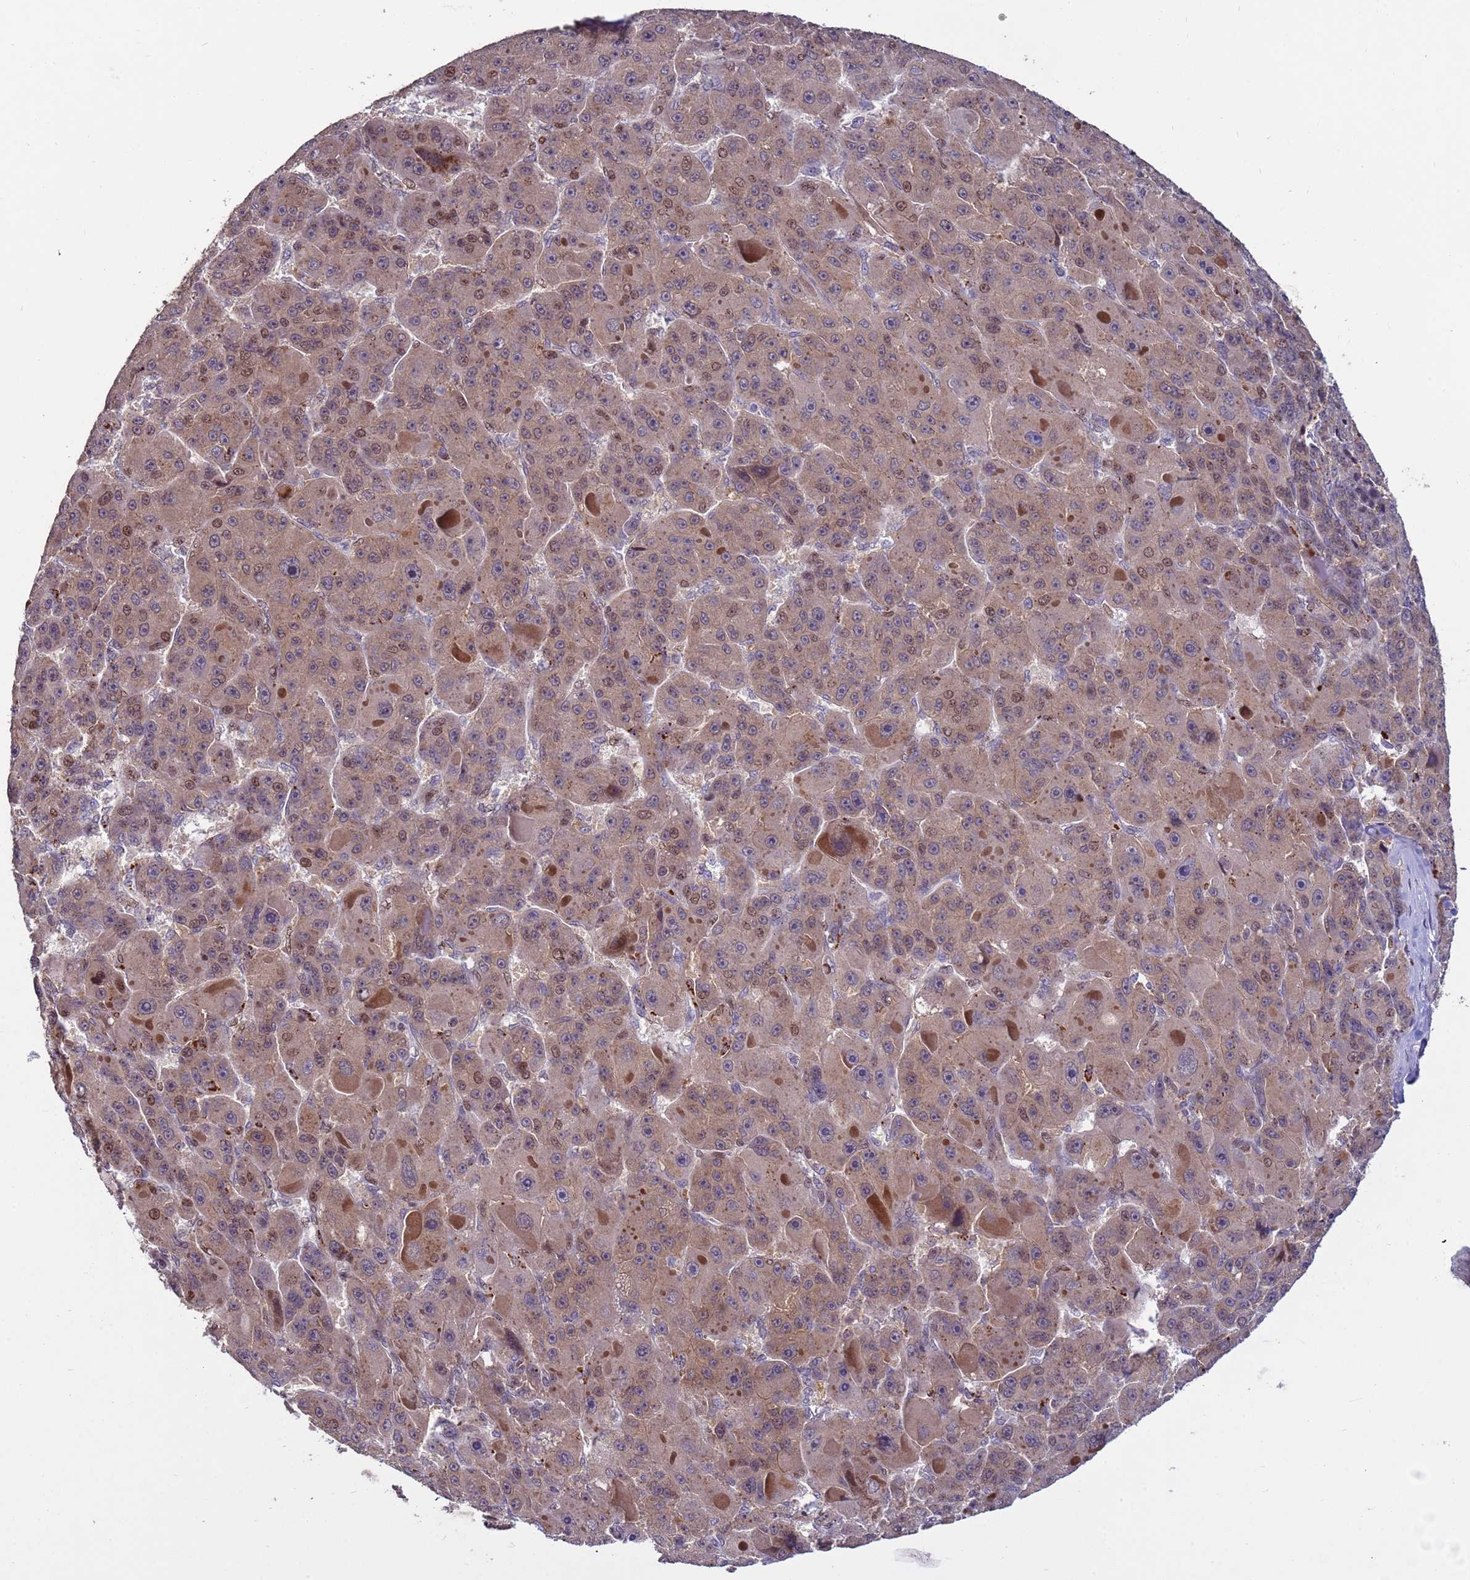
{"staining": {"intensity": "moderate", "quantity": "<25%", "location": "cytoplasmic/membranous,nuclear"}, "tissue": "liver cancer", "cell_type": "Tumor cells", "image_type": "cancer", "snomed": [{"axis": "morphology", "description": "Carcinoma, Hepatocellular, NOS"}, {"axis": "topography", "description": "Liver"}], "caption": "Human liver cancer (hepatocellular carcinoma) stained for a protein (brown) reveals moderate cytoplasmic/membranous and nuclear positive positivity in approximately <25% of tumor cells.", "gene": "HGH1", "patient": {"sex": "male", "age": 76}}